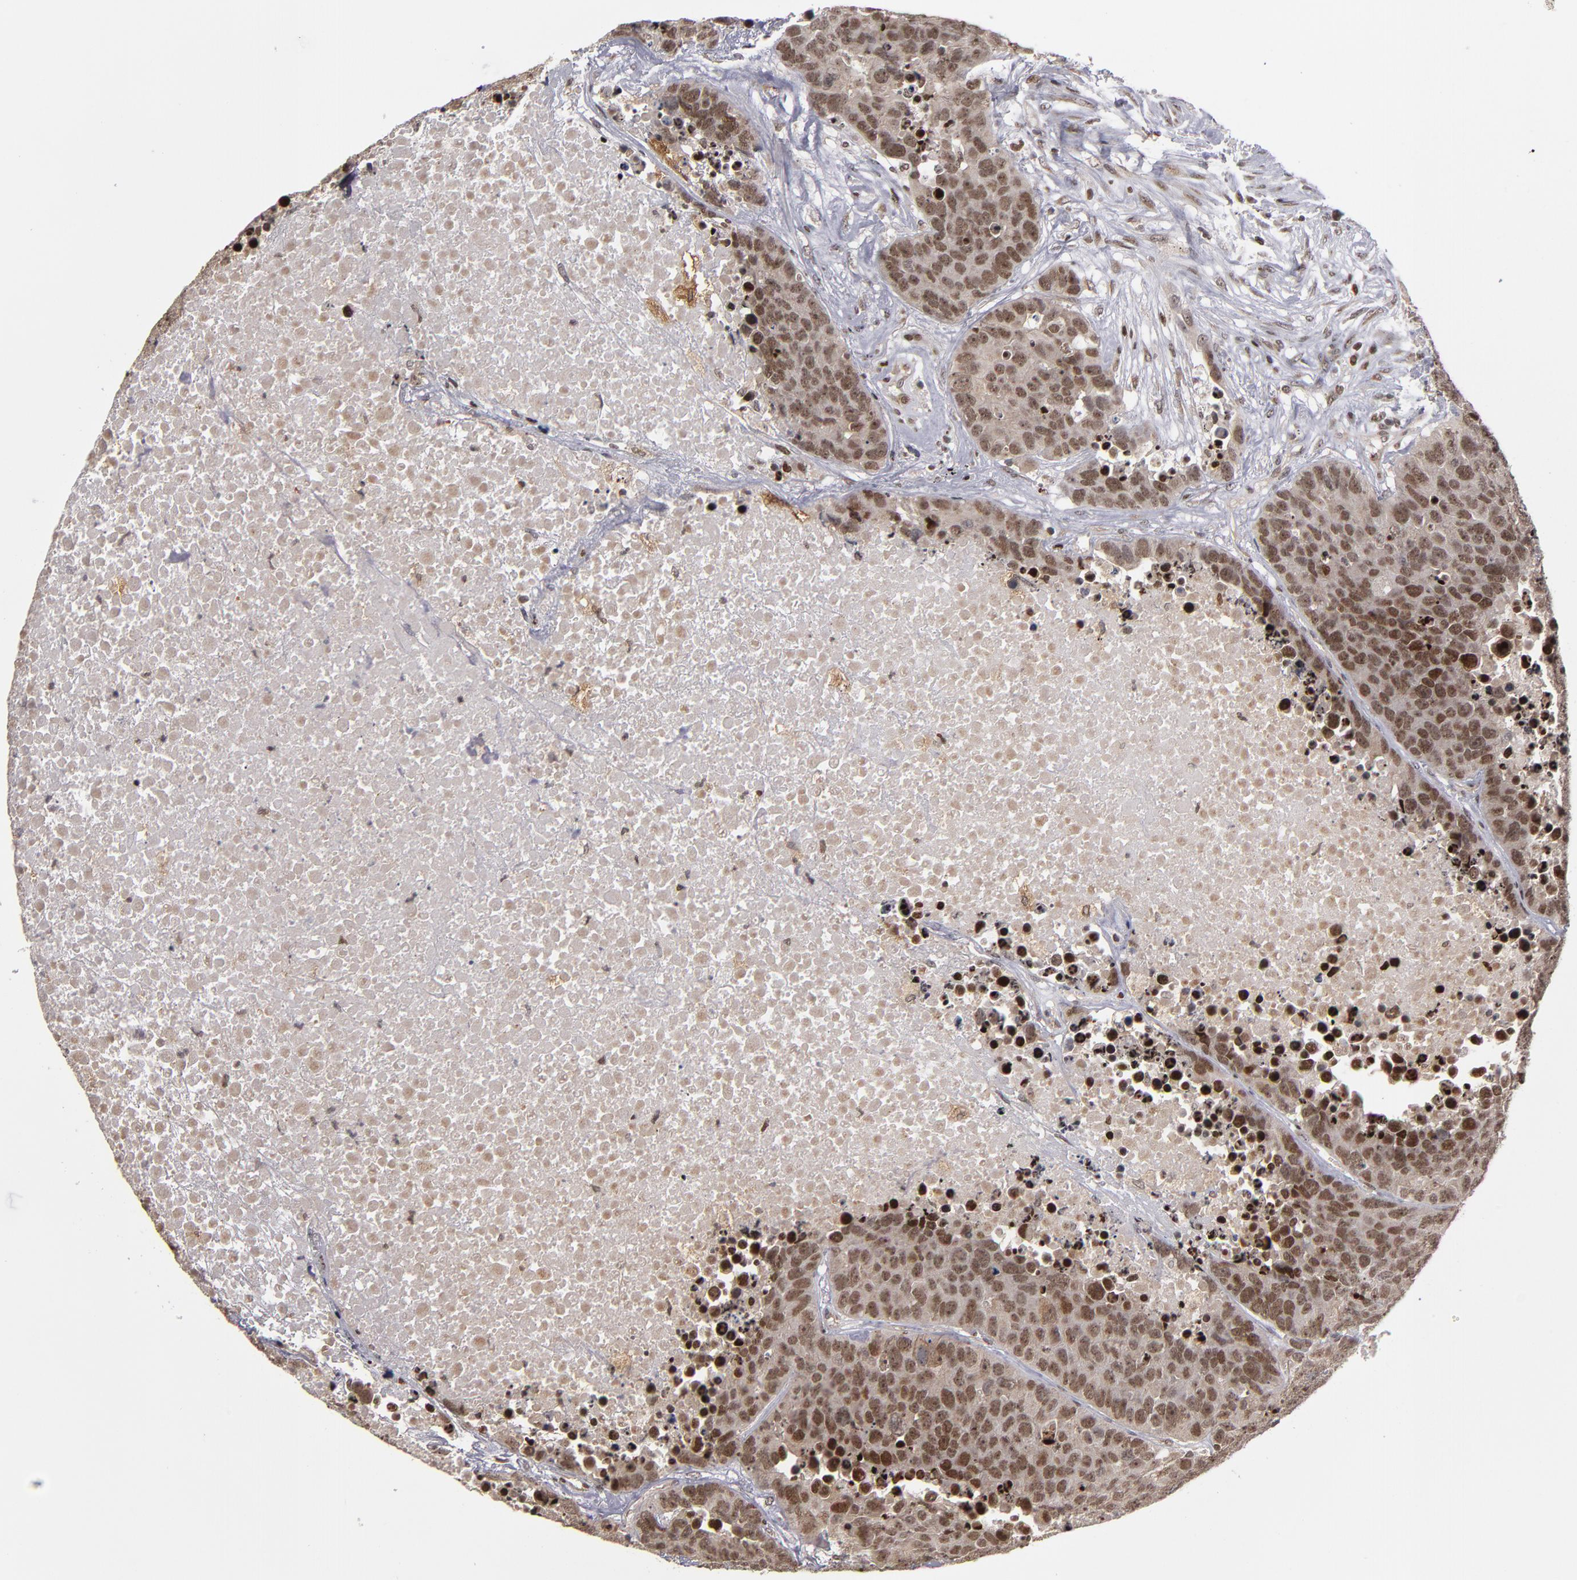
{"staining": {"intensity": "moderate", "quantity": ">75%", "location": "nuclear"}, "tissue": "carcinoid", "cell_type": "Tumor cells", "image_type": "cancer", "snomed": [{"axis": "morphology", "description": "Carcinoid, malignant, NOS"}, {"axis": "topography", "description": "Lung"}], "caption": "Tumor cells exhibit medium levels of moderate nuclear staining in about >75% of cells in human carcinoid. (brown staining indicates protein expression, while blue staining denotes nuclei).", "gene": "KDM6A", "patient": {"sex": "male", "age": 60}}